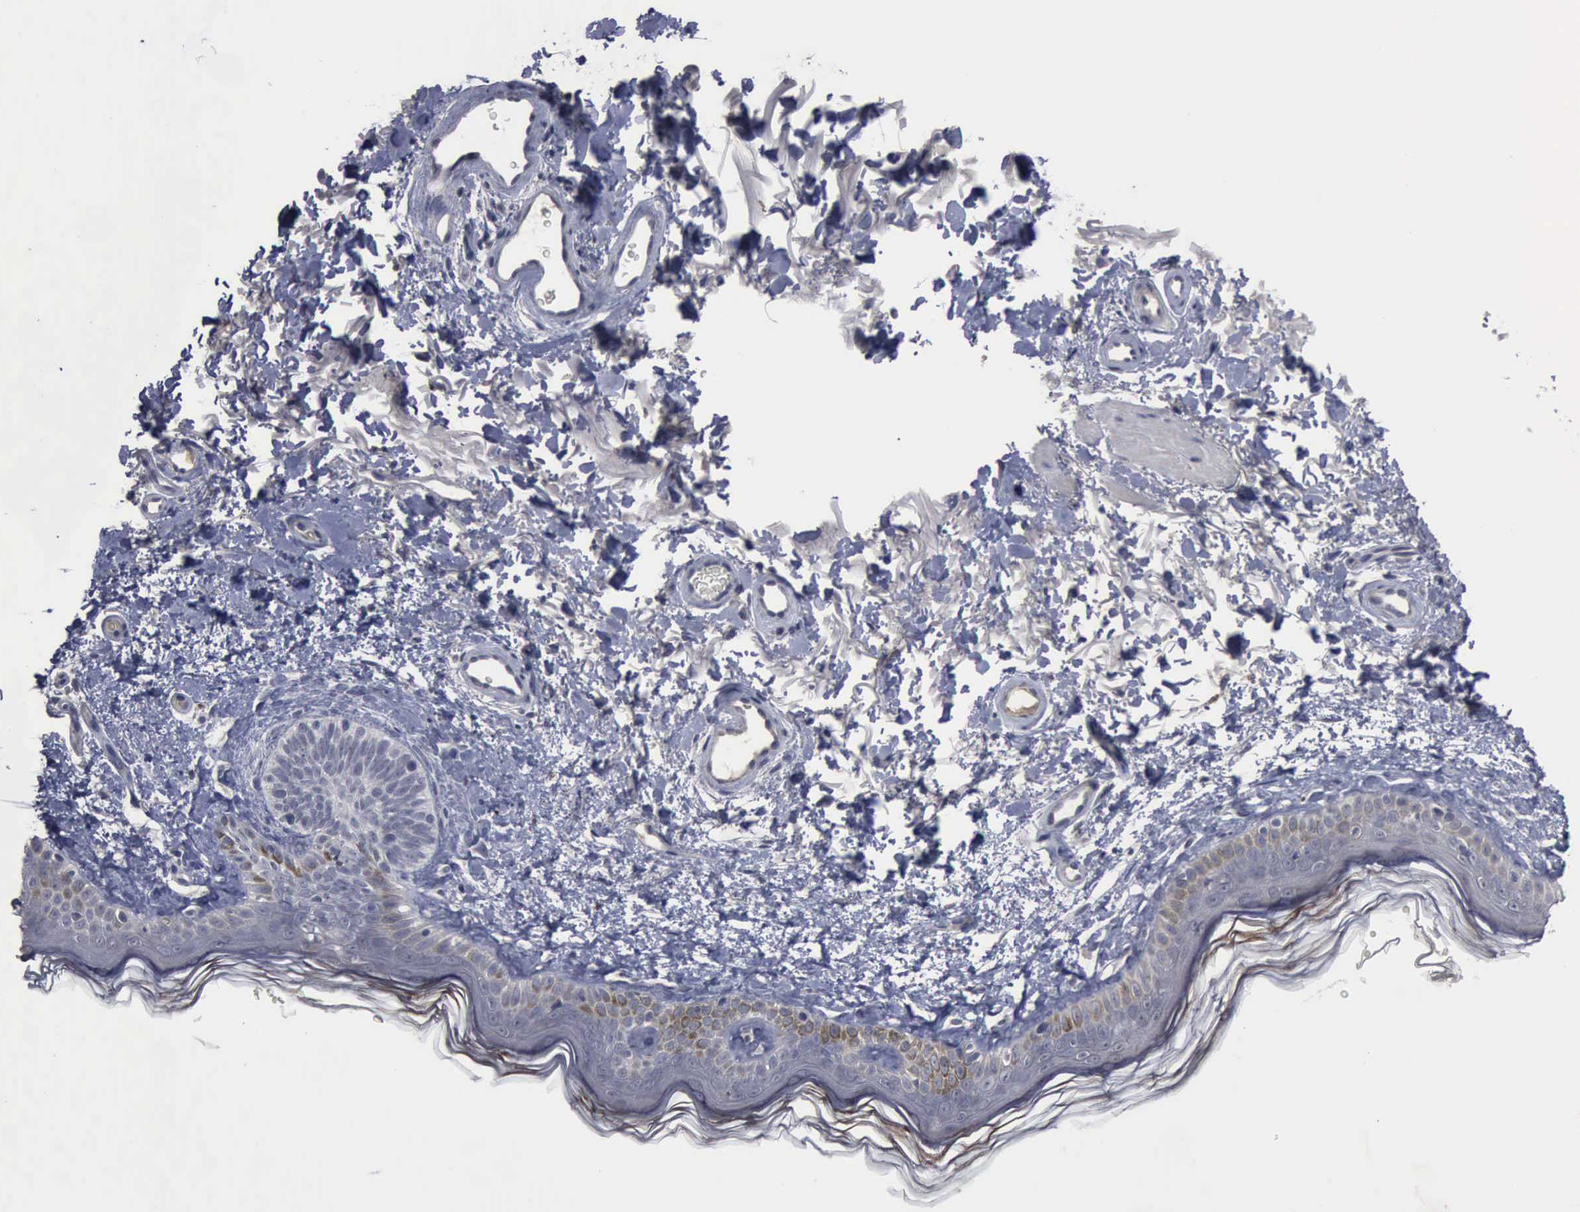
{"staining": {"intensity": "negative", "quantity": "none", "location": "none"}, "tissue": "skin", "cell_type": "Fibroblasts", "image_type": "normal", "snomed": [{"axis": "morphology", "description": "Normal tissue, NOS"}, {"axis": "topography", "description": "Skin"}], "caption": "Immunohistochemistry image of unremarkable human skin stained for a protein (brown), which exhibits no staining in fibroblasts. (IHC, brightfield microscopy, high magnification).", "gene": "MYO18B", "patient": {"sex": "male", "age": 63}}